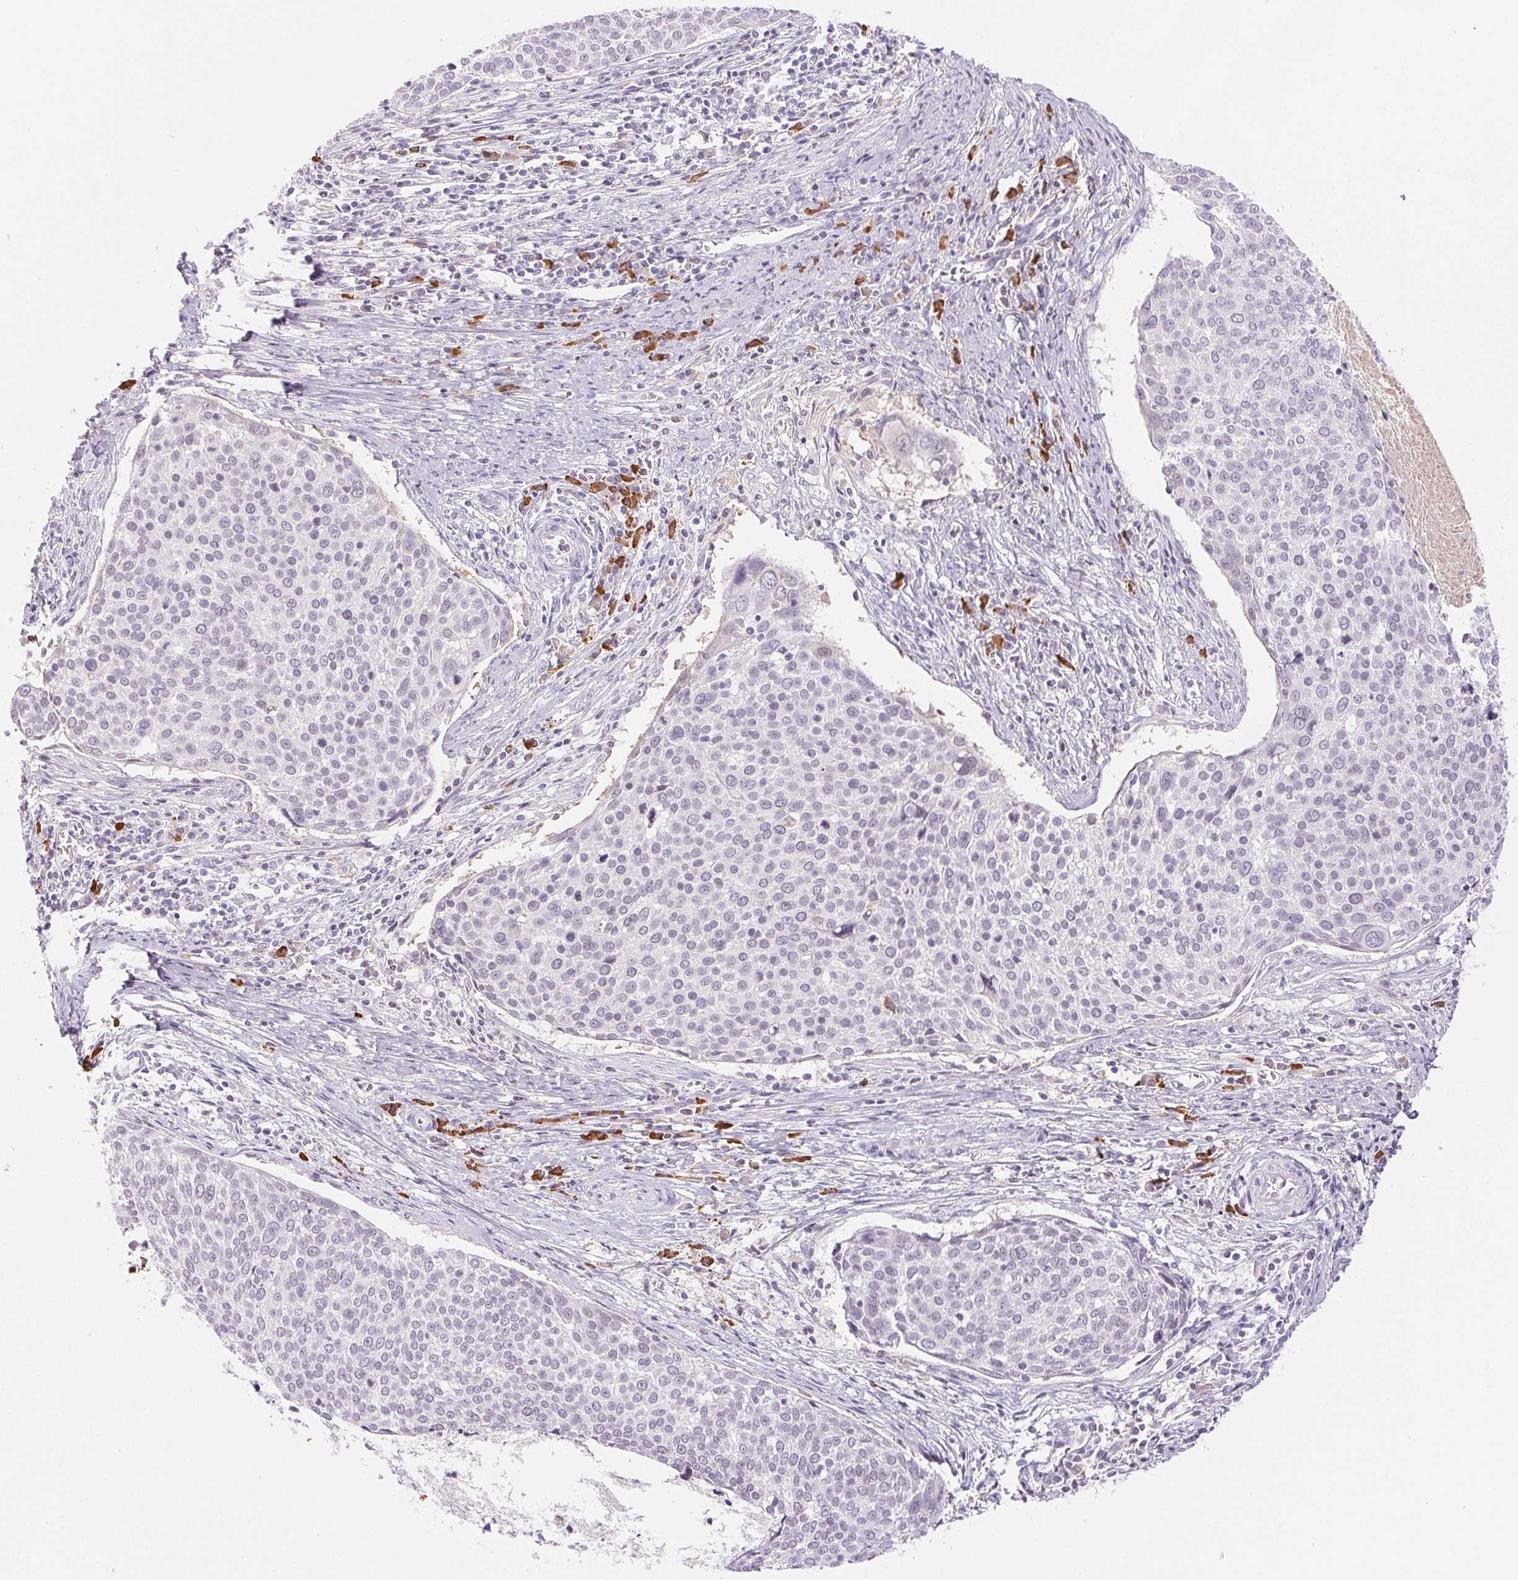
{"staining": {"intensity": "negative", "quantity": "none", "location": "none"}, "tissue": "cervical cancer", "cell_type": "Tumor cells", "image_type": "cancer", "snomed": [{"axis": "morphology", "description": "Squamous cell carcinoma, NOS"}, {"axis": "topography", "description": "Cervix"}], "caption": "Immunohistochemistry image of cervical cancer stained for a protein (brown), which reveals no positivity in tumor cells.", "gene": "IFIT1B", "patient": {"sex": "female", "age": 39}}